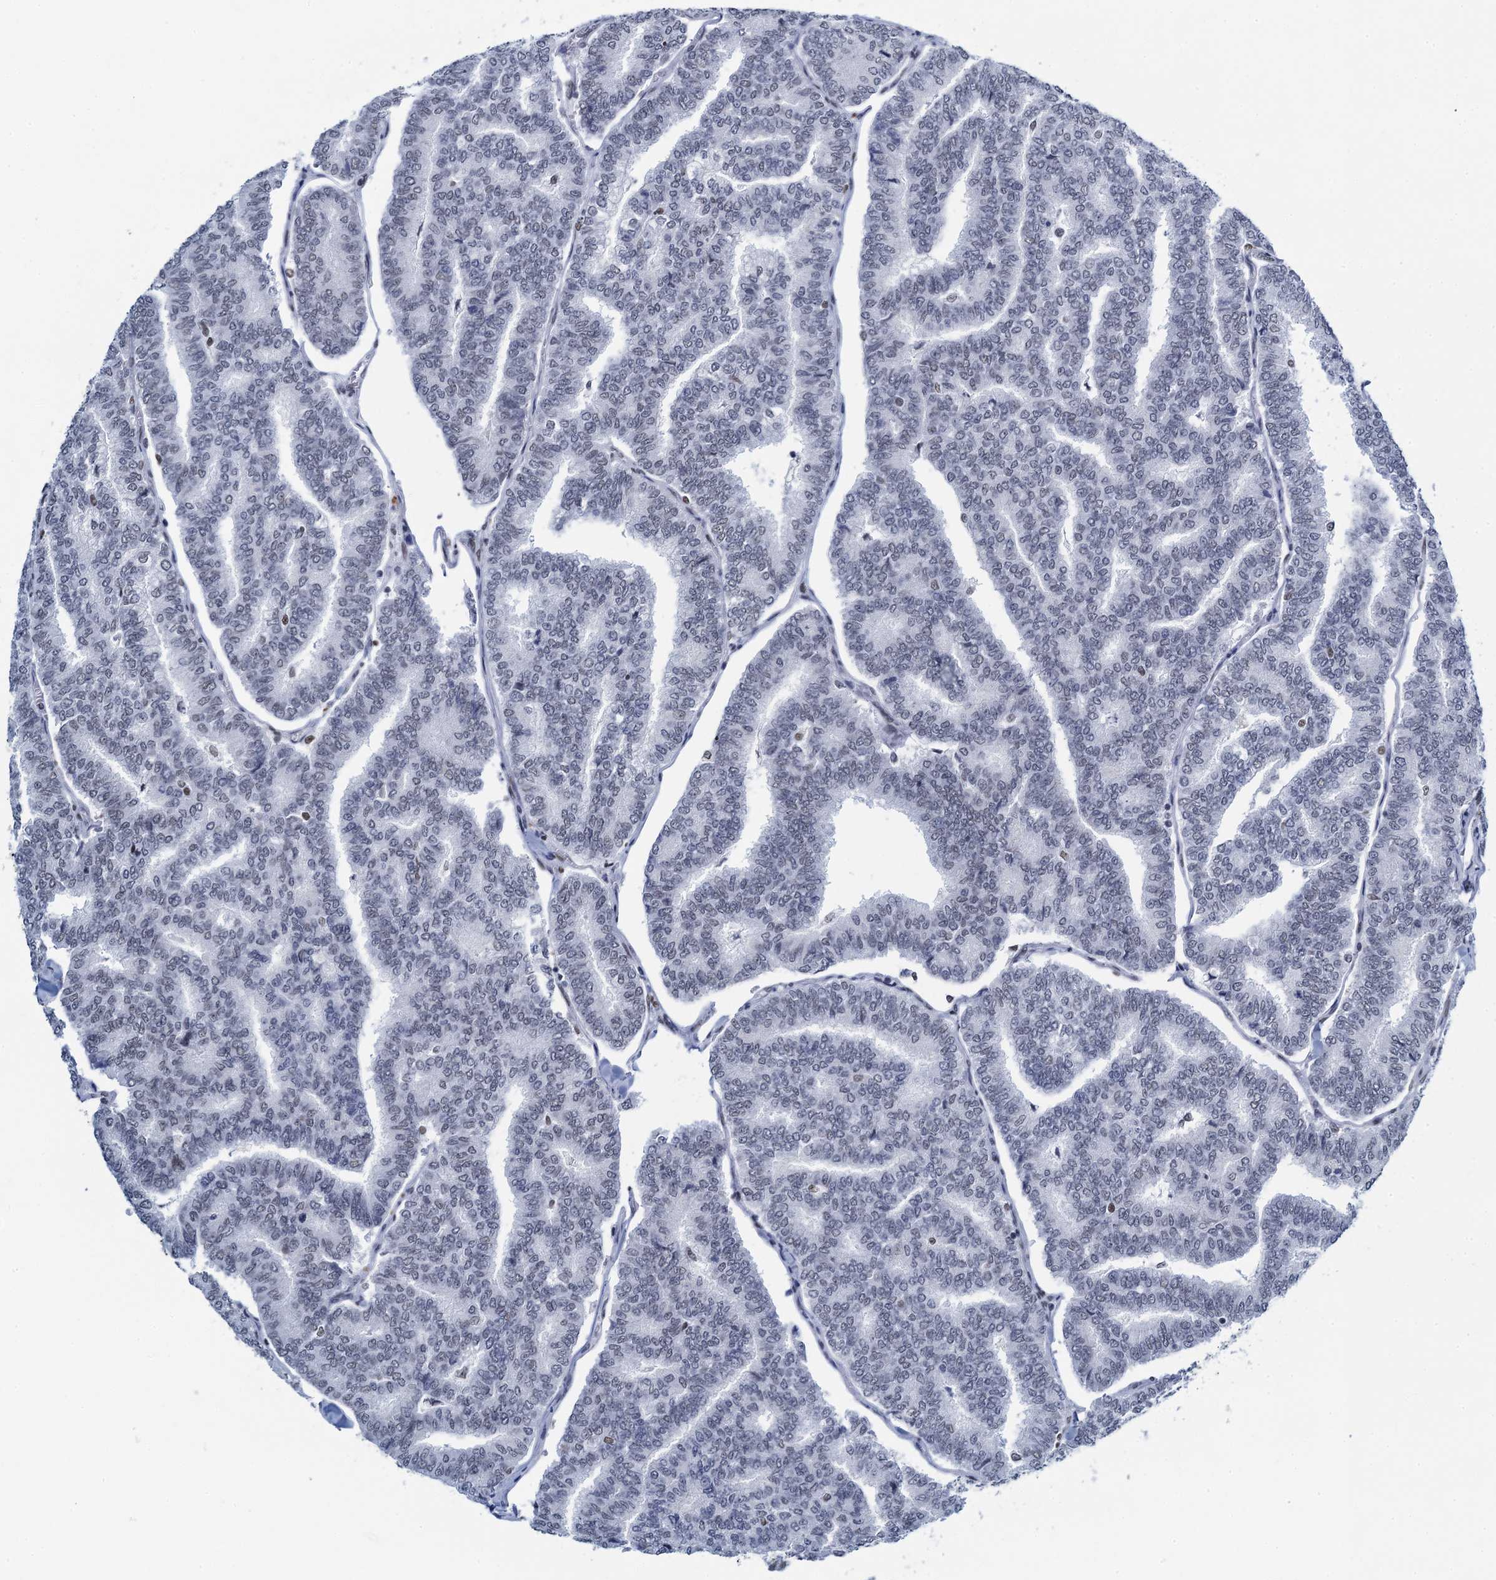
{"staining": {"intensity": "negative", "quantity": "none", "location": "none"}, "tissue": "thyroid cancer", "cell_type": "Tumor cells", "image_type": "cancer", "snomed": [{"axis": "morphology", "description": "Papillary adenocarcinoma, NOS"}, {"axis": "topography", "description": "Thyroid gland"}], "caption": "Immunohistochemistry of thyroid cancer (papillary adenocarcinoma) demonstrates no staining in tumor cells.", "gene": "HNRNPUL2", "patient": {"sex": "female", "age": 35}}